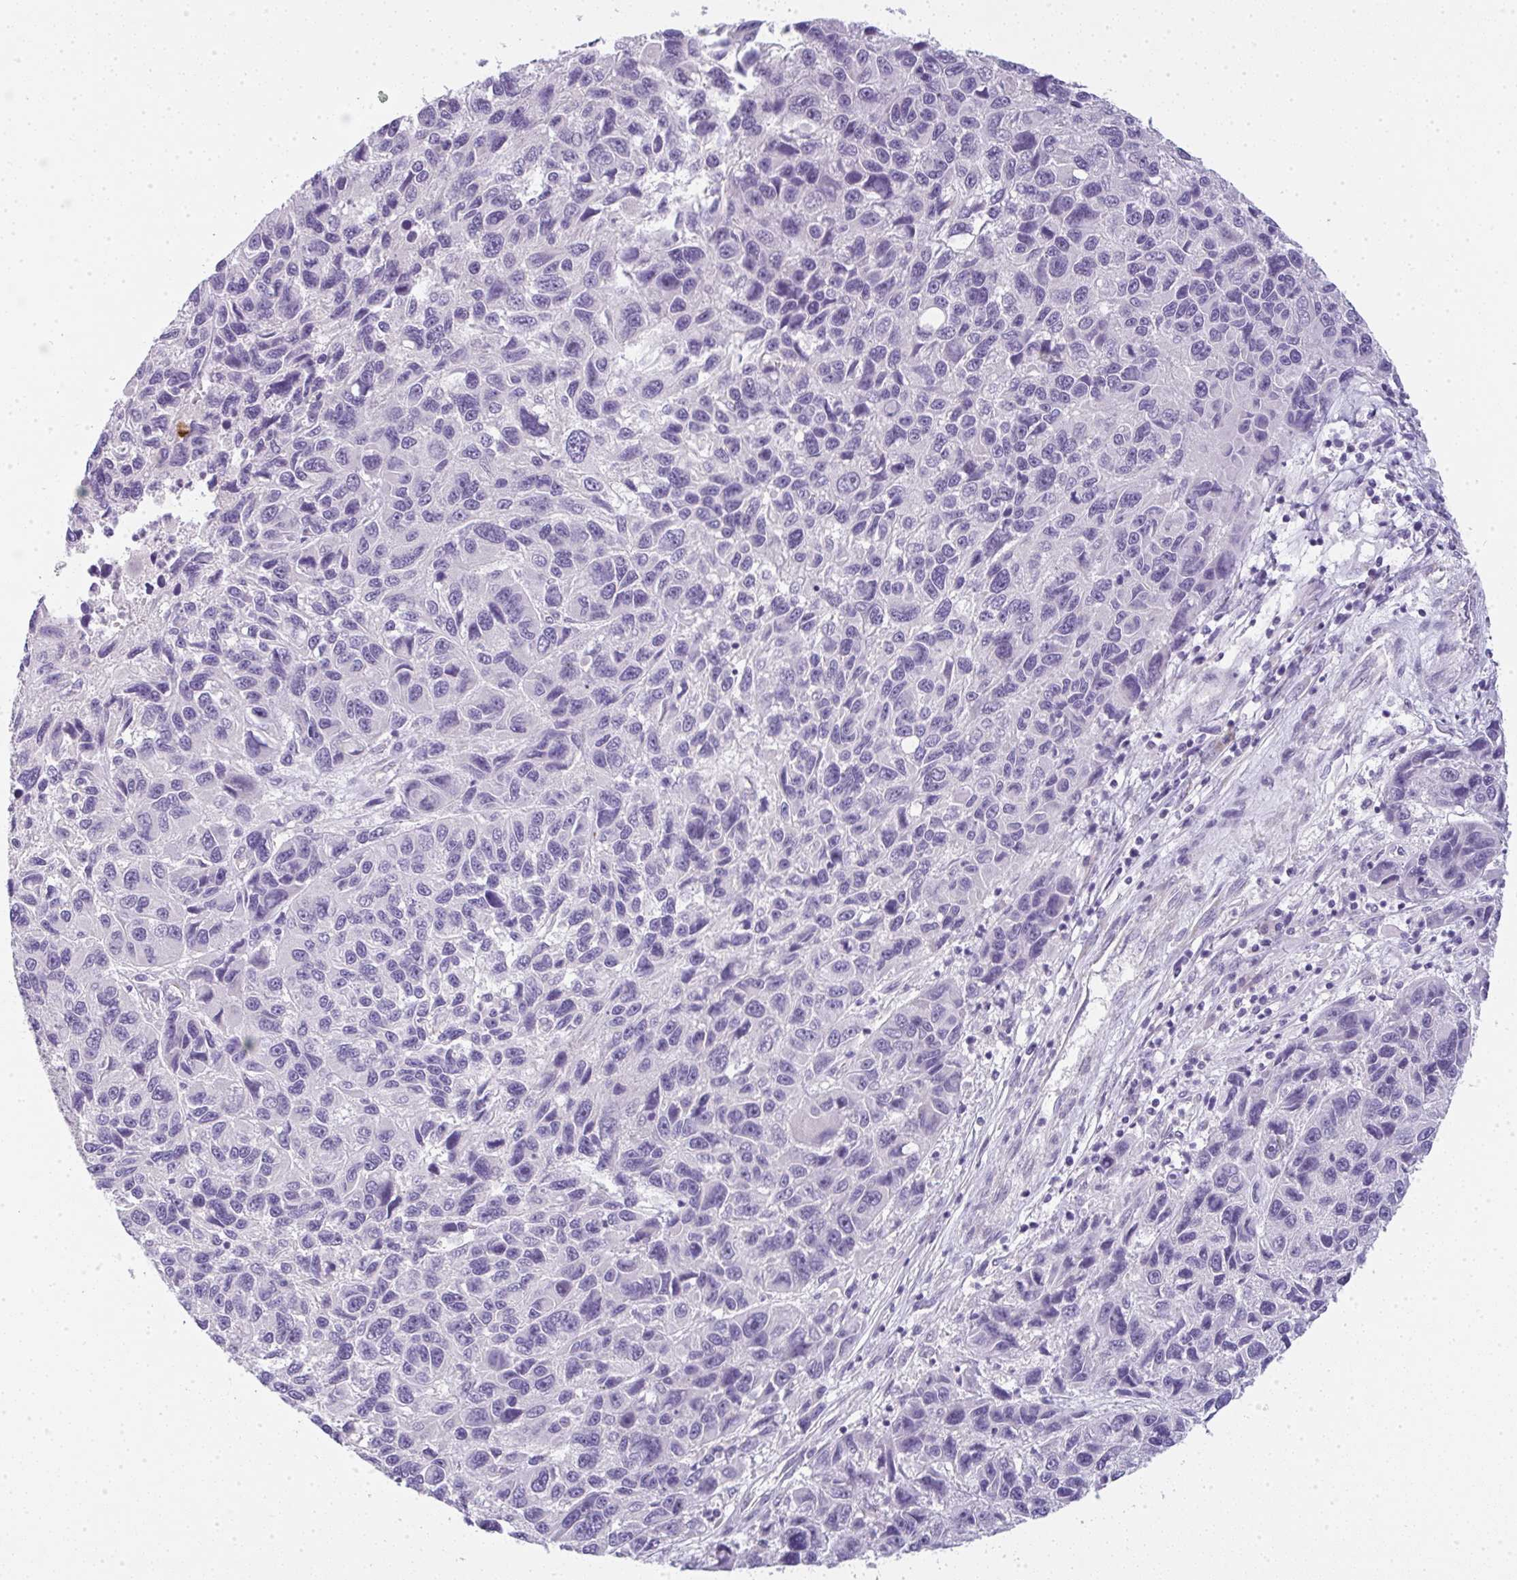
{"staining": {"intensity": "negative", "quantity": "none", "location": "none"}, "tissue": "melanoma", "cell_type": "Tumor cells", "image_type": "cancer", "snomed": [{"axis": "morphology", "description": "Malignant melanoma, NOS"}, {"axis": "topography", "description": "Skin"}], "caption": "This photomicrograph is of malignant melanoma stained with IHC to label a protein in brown with the nuclei are counter-stained blue. There is no positivity in tumor cells.", "gene": "LPAR4", "patient": {"sex": "male", "age": 53}}